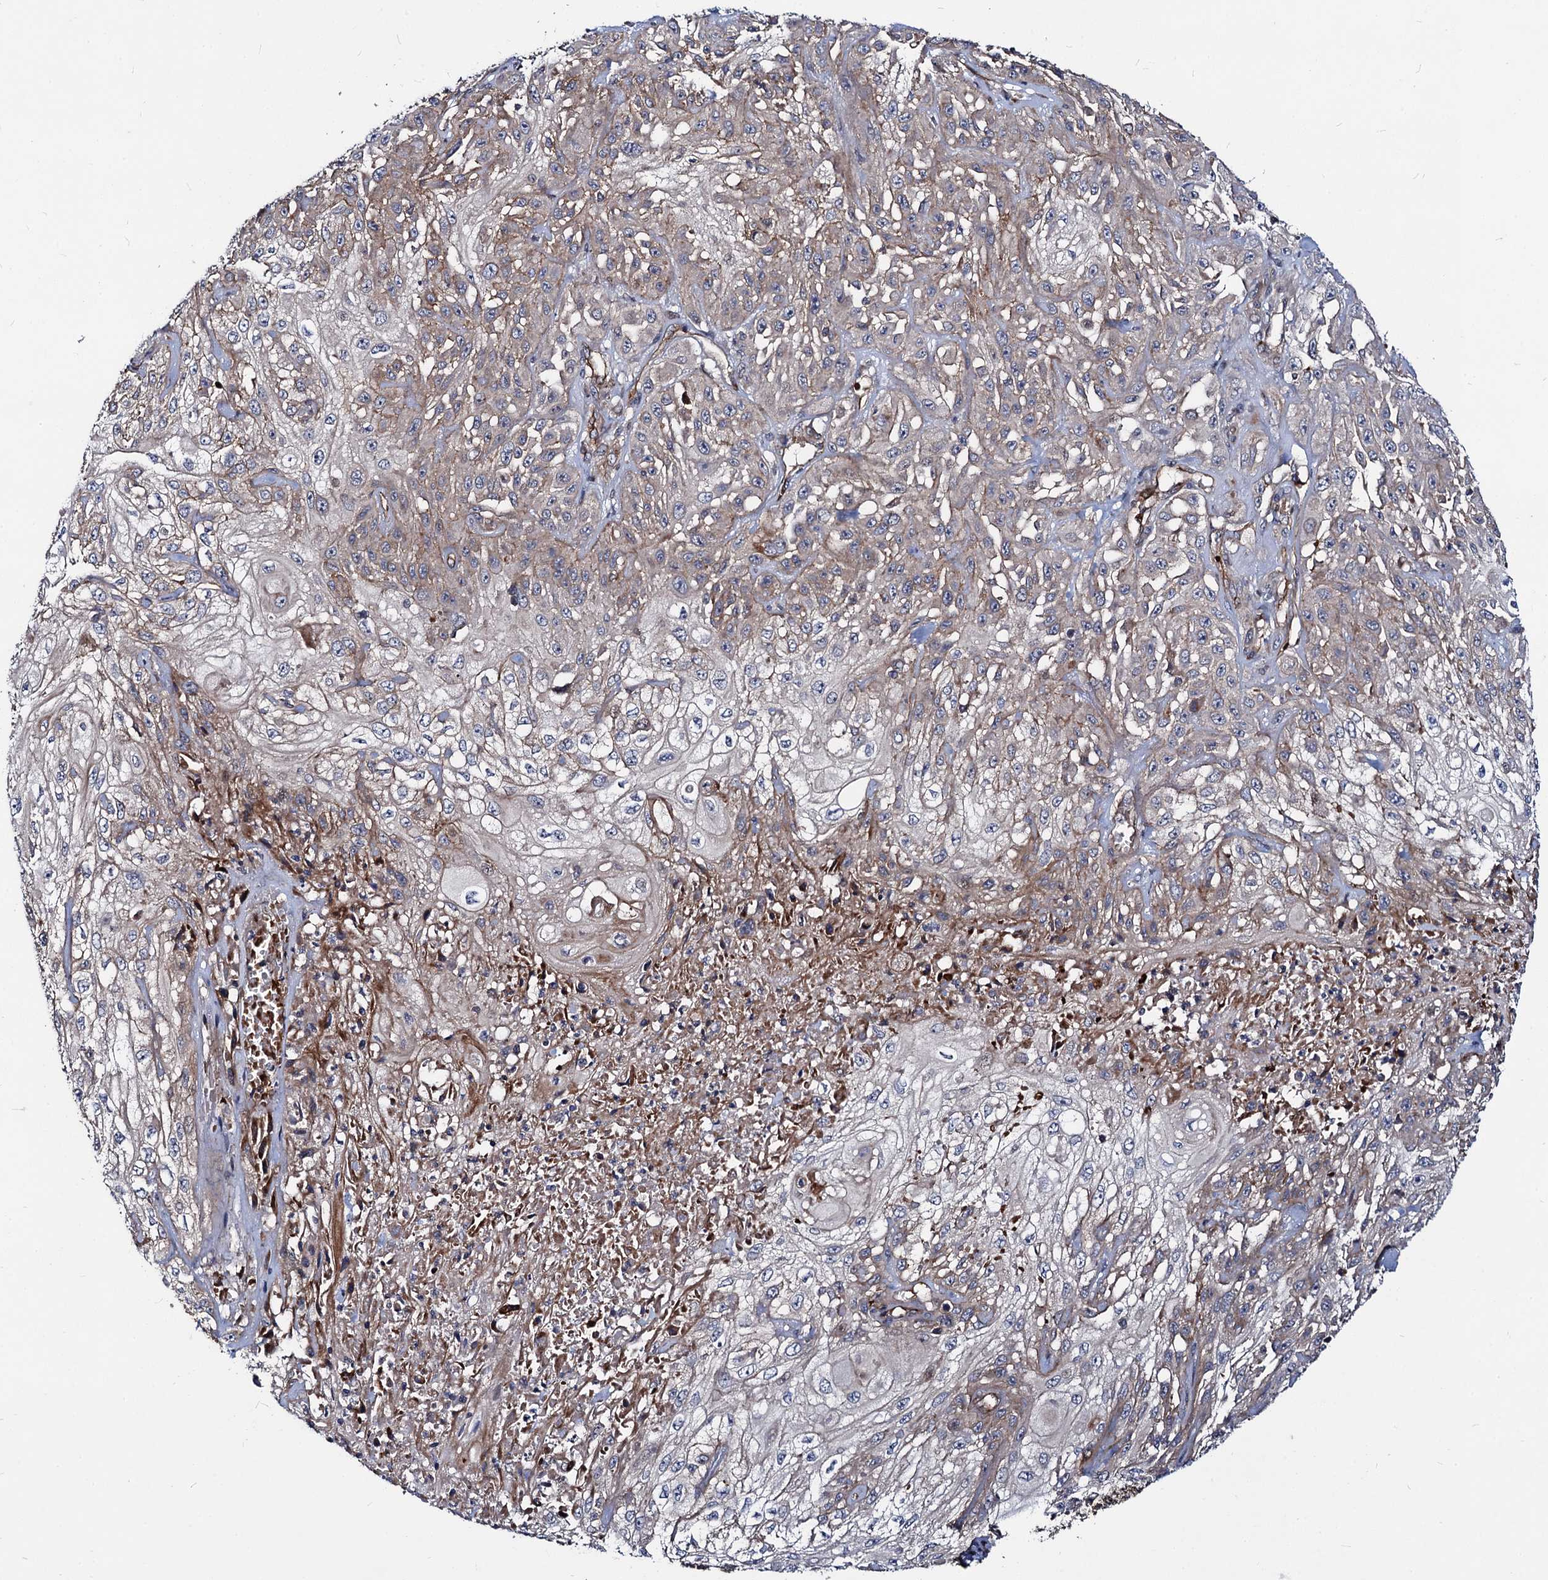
{"staining": {"intensity": "weak", "quantity": "<25%", "location": "cytoplasmic/membranous"}, "tissue": "skin cancer", "cell_type": "Tumor cells", "image_type": "cancer", "snomed": [{"axis": "morphology", "description": "Squamous cell carcinoma, NOS"}, {"axis": "morphology", "description": "Squamous cell carcinoma, metastatic, NOS"}, {"axis": "topography", "description": "Skin"}, {"axis": "topography", "description": "Lymph node"}], "caption": "This histopathology image is of skin cancer (squamous cell carcinoma) stained with immunohistochemistry to label a protein in brown with the nuclei are counter-stained blue. There is no staining in tumor cells.", "gene": "KXD1", "patient": {"sex": "male", "age": 75}}